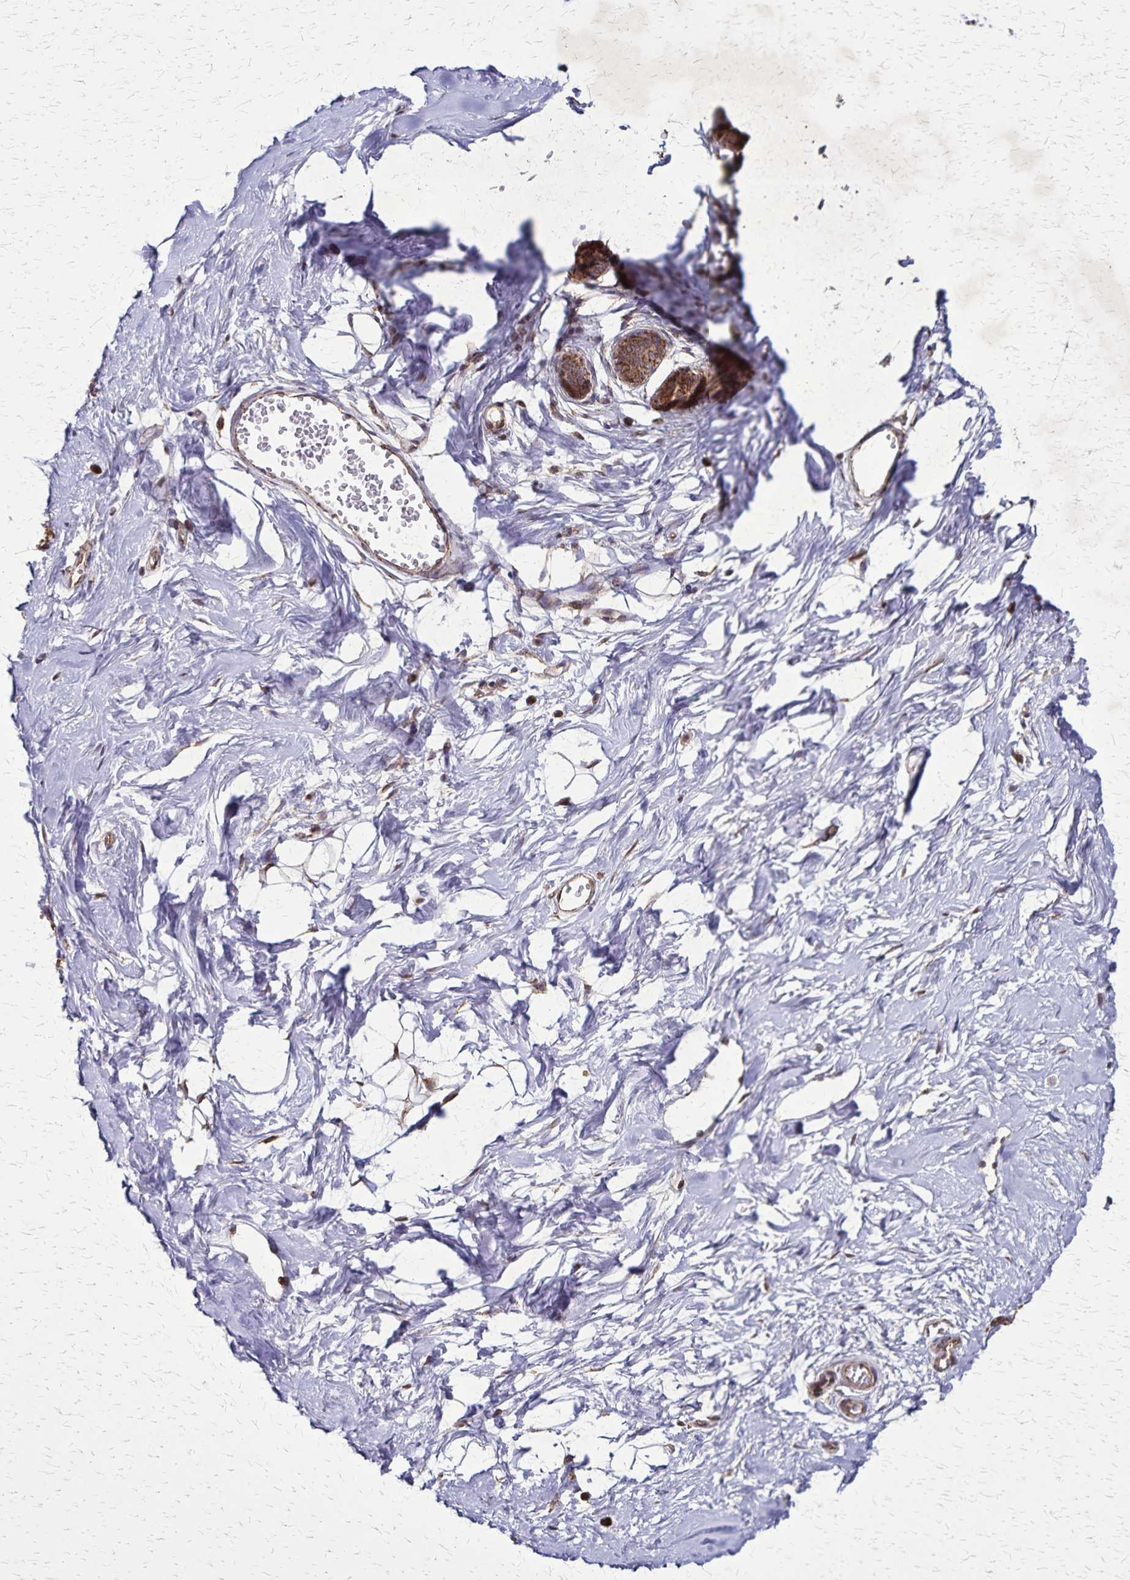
{"staining": {"intensity": "moderate", "quantity": "<25%", "location": "cytoplasmic/membranous"}, "tissue": "breast", "cell_type": "Adipocytes", "image_type": "normal", "snomed": [{"axis": "morphology", "description": "Normal tissue, NOS"}, {"axis": "topography", "description": "Breast"}], "caption": "About <25% of adipocytes in unremarkable breast exhibit moderate cytoplasmic/membranous protein staining as visualized by brown immunohistochemical staining.", "gene": "NFS1", "patient": {"sex": "female", "age": 45}}